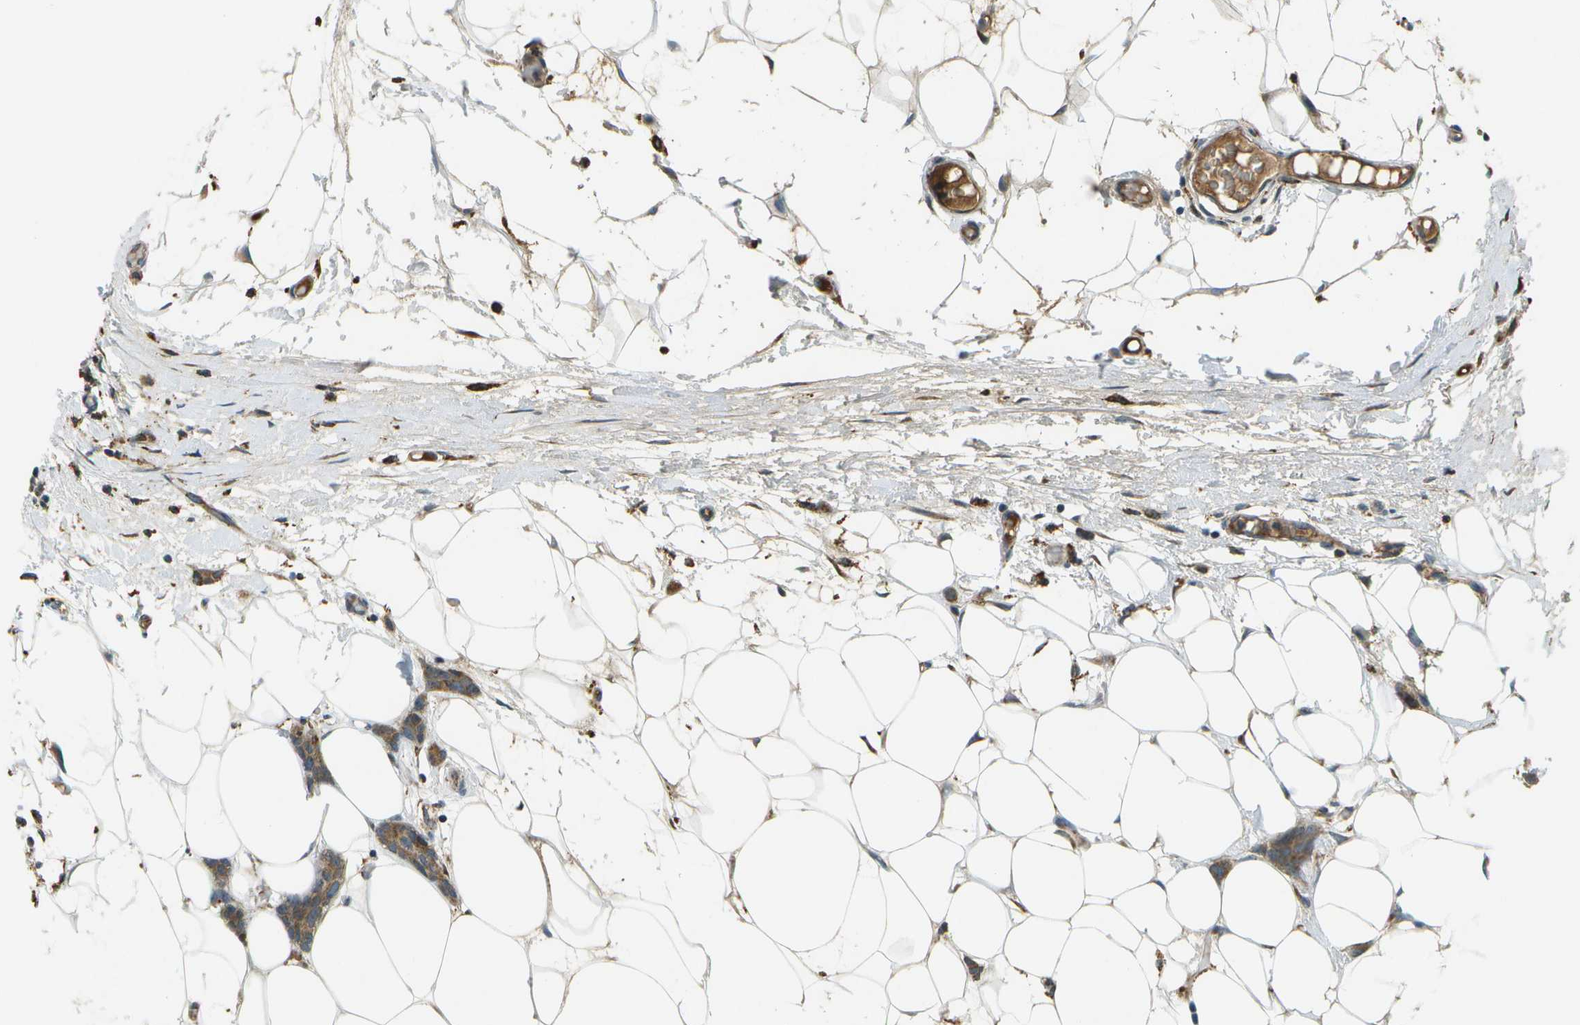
{"staining": {"intensity": "moderate", "quantity": ">75%", "location": "cytoplasmic/membranous"}, "tissue": "breast cancer", "cell_type": "Tumor cells", "image_type": "cancer", "snomed": [{"axis": "morphology", "description": "Lobular carcinoma"}, {"axis": "topography", "description": "Skin"}, {"axis": "topography", "description": "Breast"}], "caption": "Tumor cells exhibit medium levels of moderate cytoplasmic/membranous positivity in about >75% of cells in human breast lobular carcinoma.", "gene": "USP30", "patient": {"sex": "female", "age": 46}}